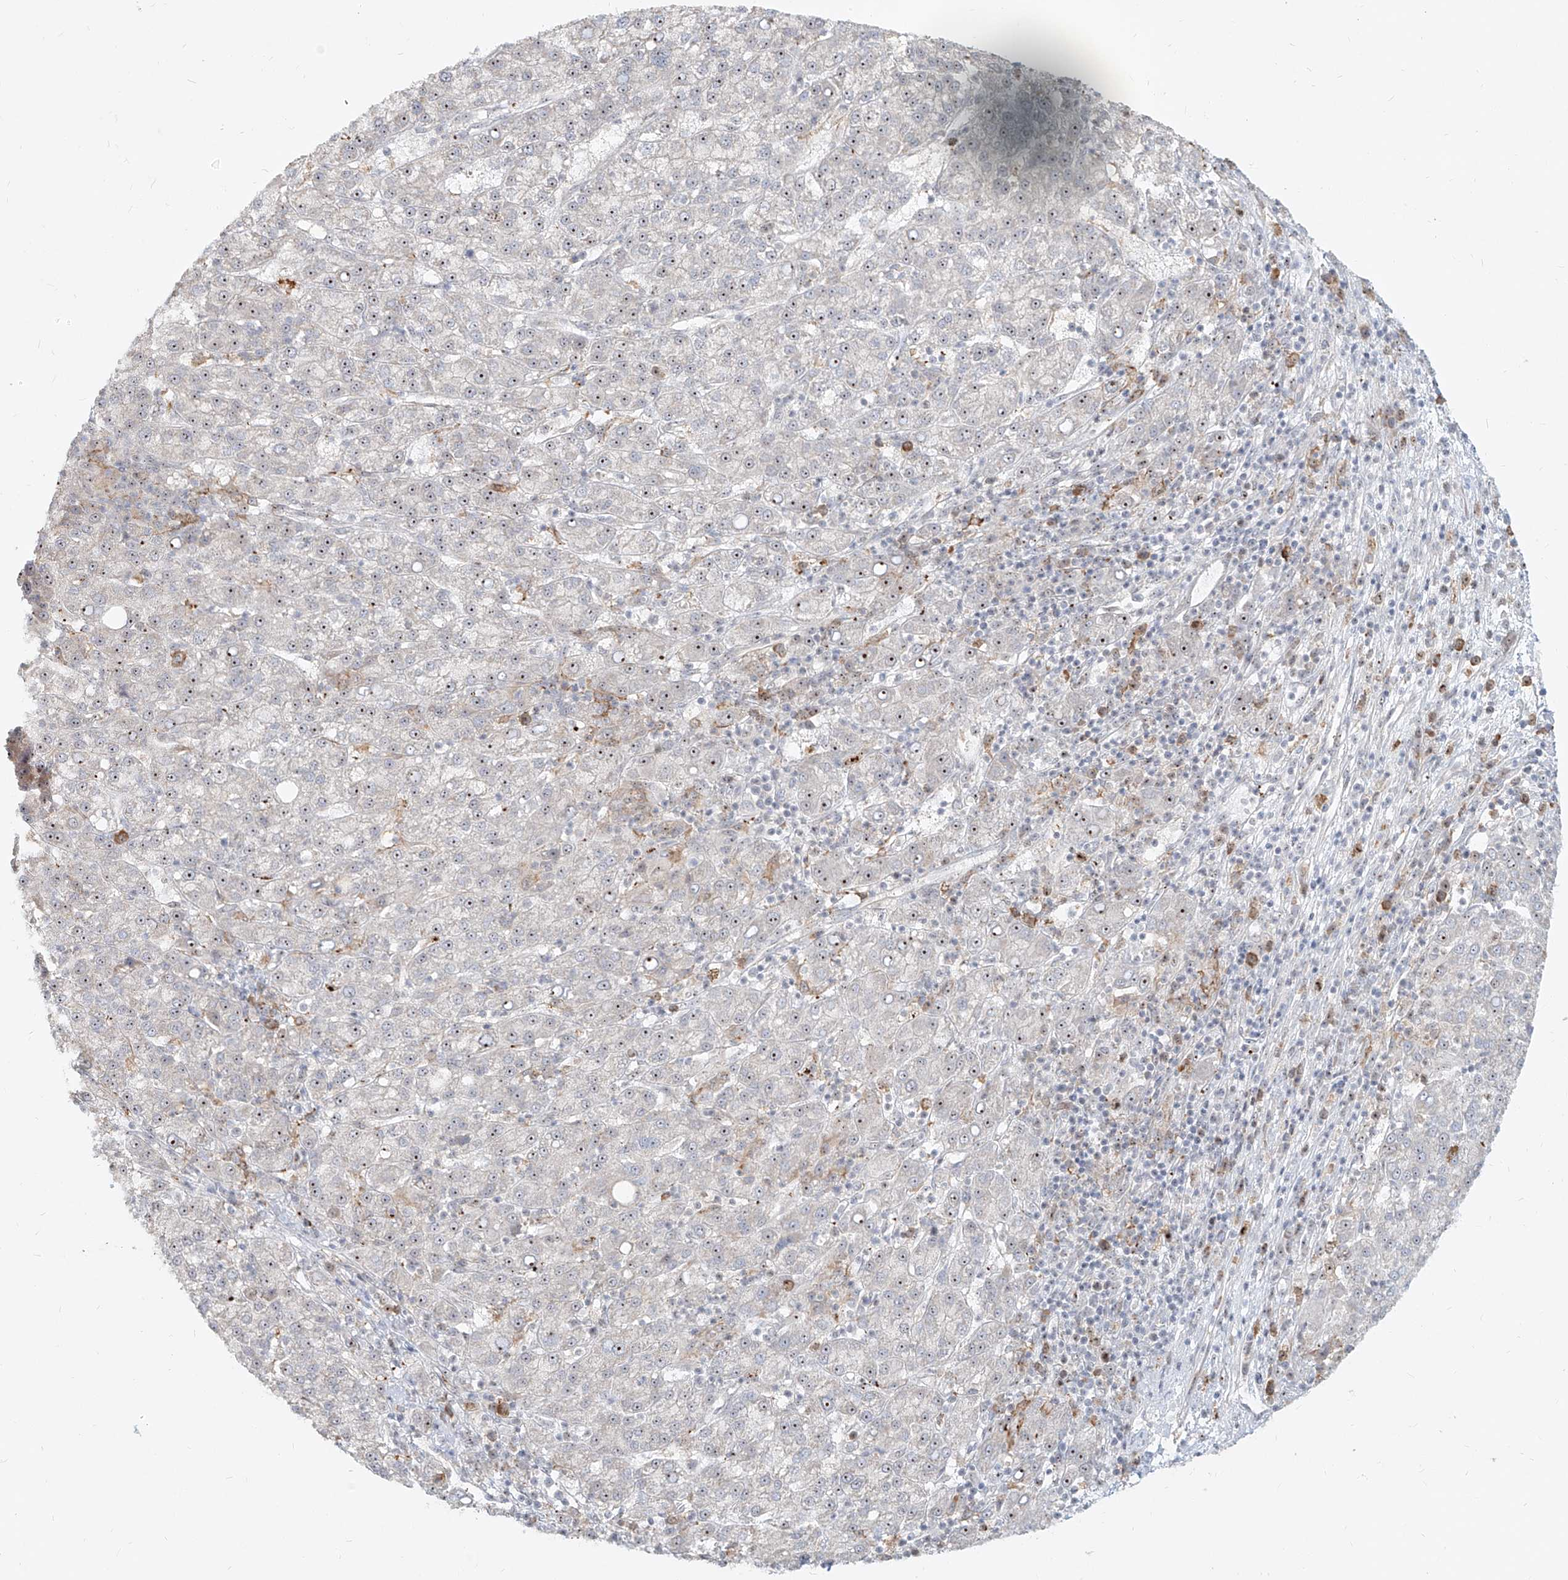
{"staining": {"intensity": "moderate", "quantity": "<25%", "location": "nuclear"}, "tissue": "liver cancer", "cell_type": "Tumor cells", "image_type": "cancer", "snomed": [{"axis": "morphology", "description": "Carcinoma, Hepatocellular, NOS"}, {"axis": "topography", "description": "Liver"}], "caption": "A brown stain labels moderate nuclear staining of a protein in human liver cancer tumor cells.", "gene": "BYSL", "patient": {"sex": "female", "age": 58}}